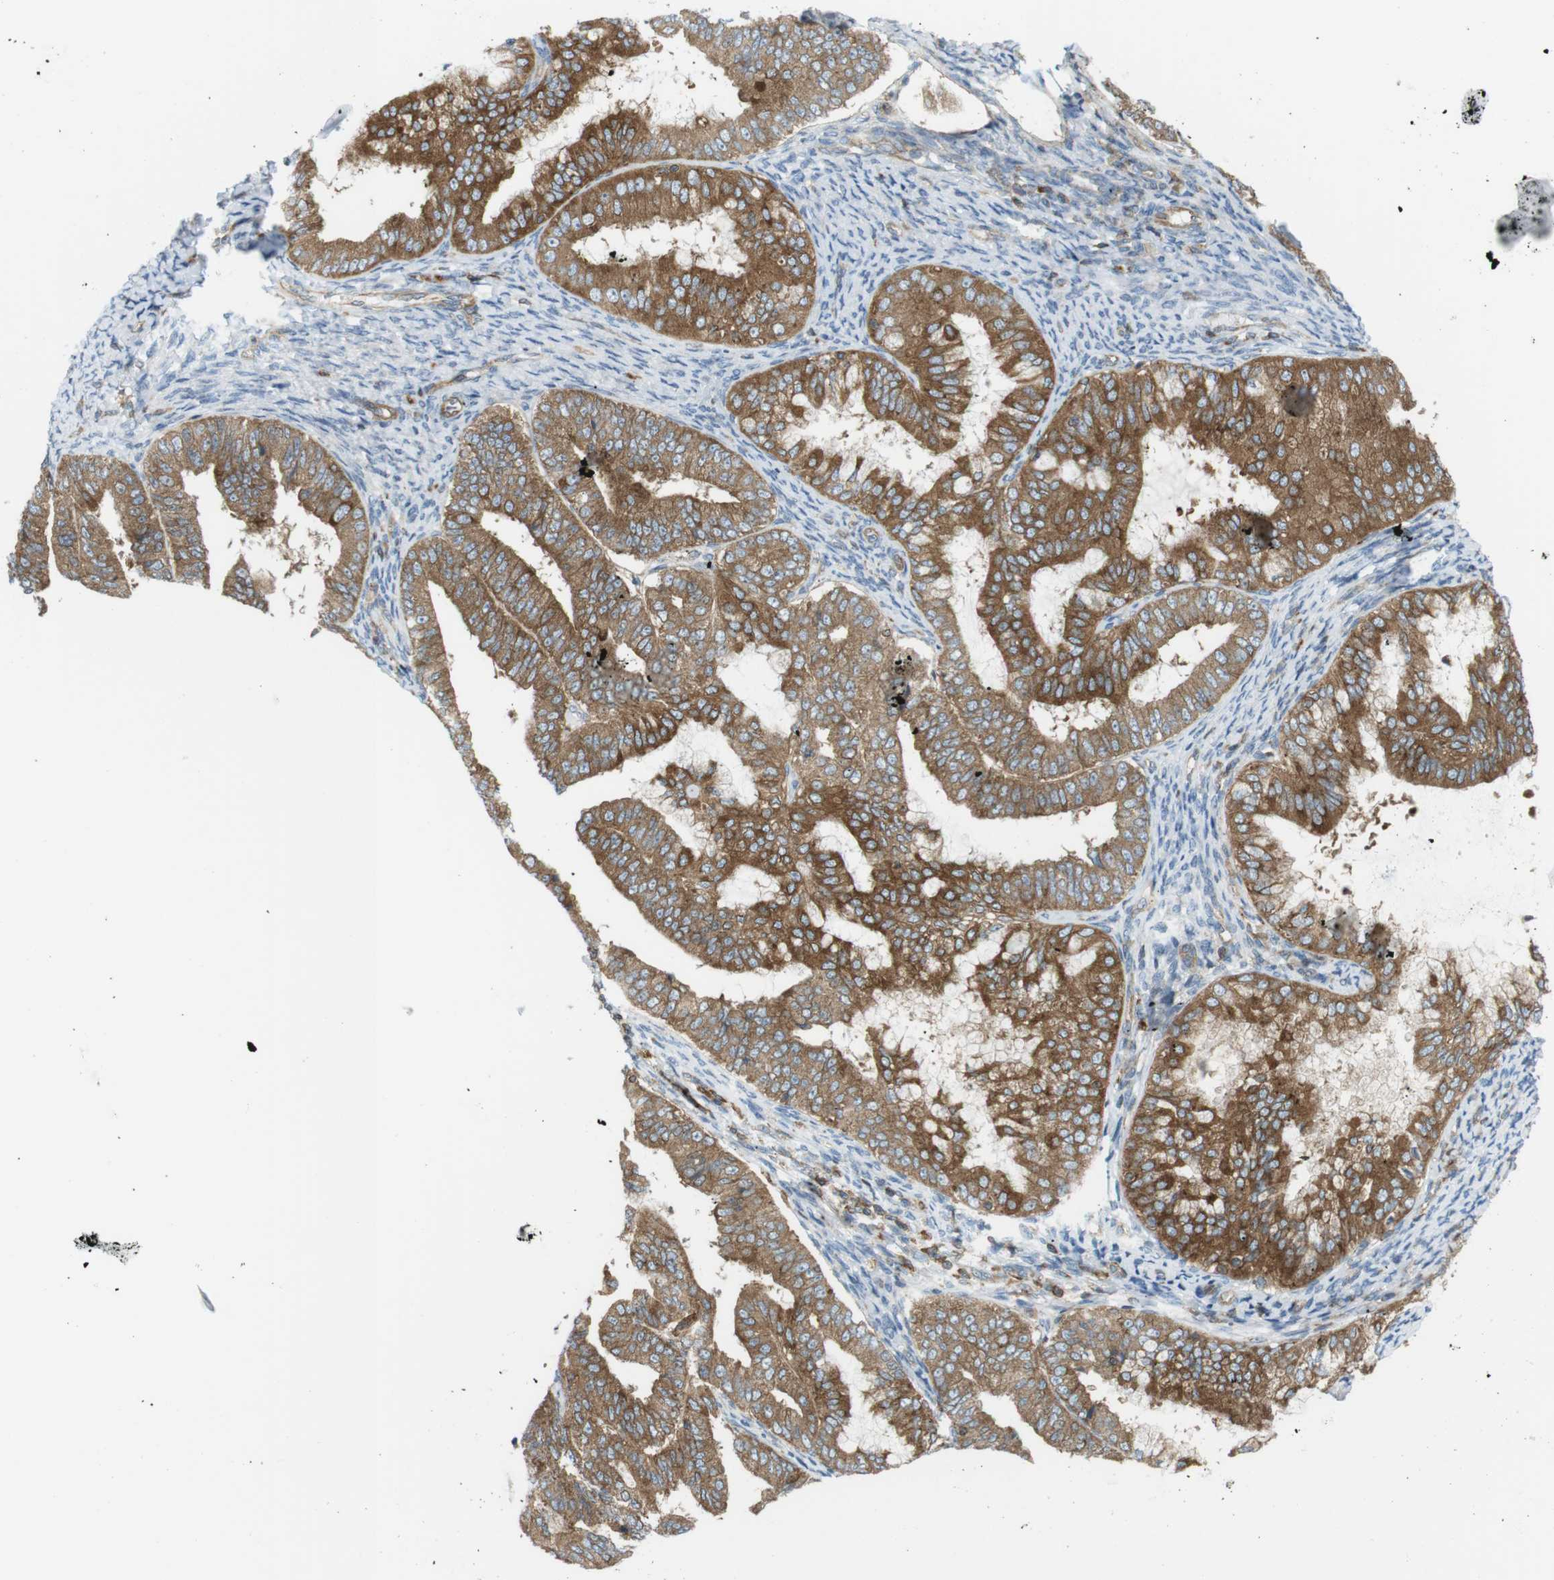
{"staining": {"intensity": "moderate", "quantity": ">75%", "location": "cytoplasmic/membranous"}, "tissue": "endometrial cancer", "cell_type": "Tumor cells", "image_type": "cancer", "snomed": [{"axis": "morphology", "description": "Adenocarcinoma, NOS"}, {"axis": "topography", "description": "Endometrium"}], "caption": "High-magnification brightfield microscopy of endometrial cancer stained with DAB (3,3'-diaminobenzidine) (brown) and counterstained with hematoxylin (blue). tumor cells exhibit moderate cytoplasmic/membranous staining is seen in approximately>75% of cells. (Brightfield microscopy of DAB IHC at high magnification).", "gene": "FLII", "patient": {"sex": "female", "age": 63}}